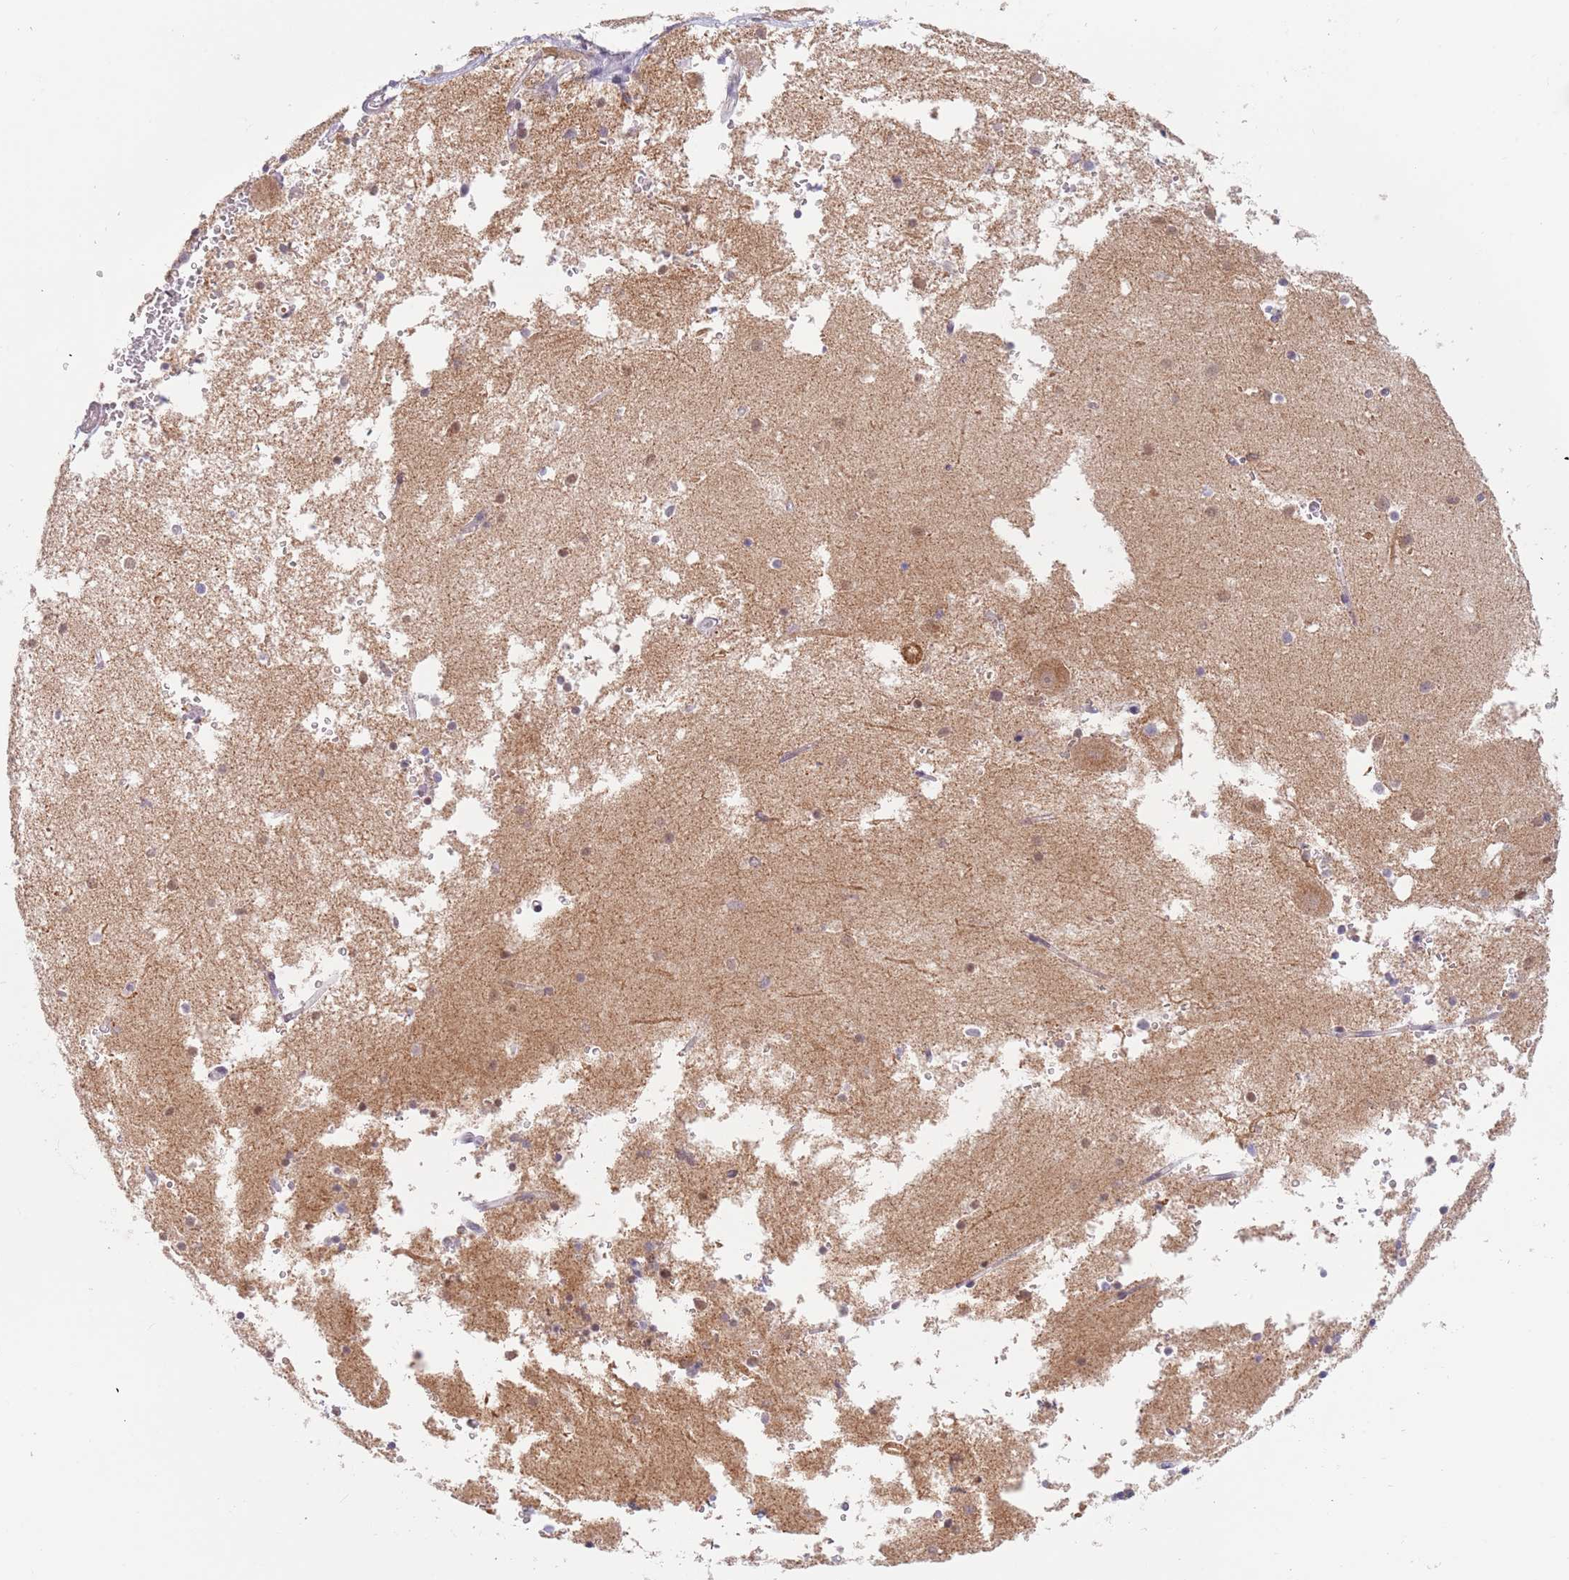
{"staining": {"intensity": "moderate", "quantity": ">75%", "location": "cytoplasmic/membranous"}, "tissue": "cerebellum", "cell_type": "Cells in granular layer", "image_type": "normal", "snomed": [{"axis": "morphology", "description": "Normal tissue, NOS"}, {"axis": "topography", "description": "Cerebellum"}], "caption": "Human cerebellum stained for a protein (brown) displays moderate cytoplasmic/membranous positive positivity in approximately >75% of cells in granular layer.", "gene": "TIMM13", "patient": {"sex": "male", "age": 54}}